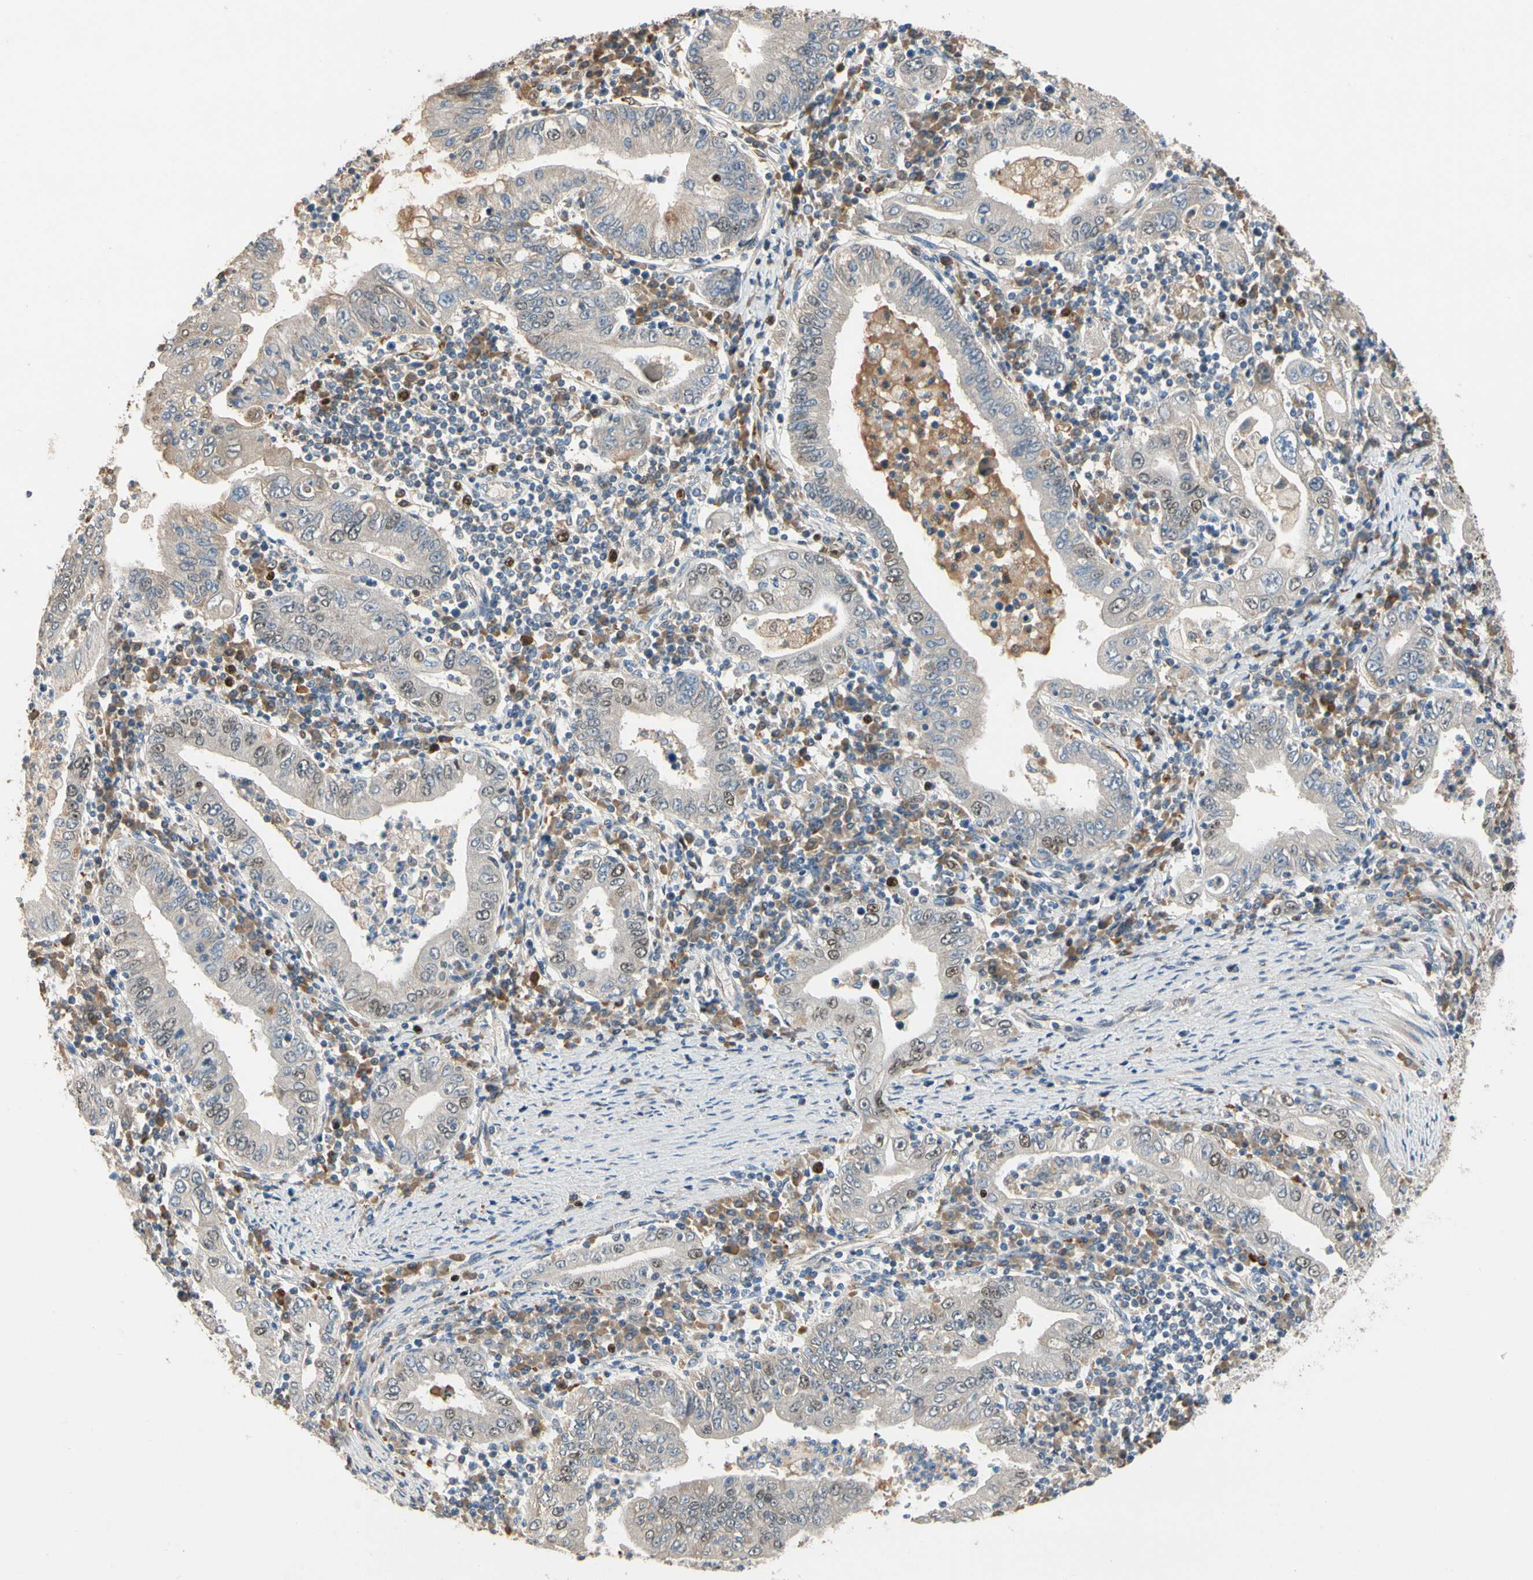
{"staining": {"intensity": "moderate", "quantity": "<25%", "location": "cytoplasmic/membranous"}, "tissue": "stomach cancer", "cell_type": "Tumor cells", "image_type": "cancer", "snomed": [{"axis": "morphology", "description": "Normal tissue, NOS"}, {"axis": "morphology", "description": "Adenocarcinoma, NOS"}, {"axis": "topography", "description": "Esophagus"}, {"axis": "topography", "description": "Stomach, upper"}, {"axis": "topography", "description": "Peripheral nerve tissue"}], "caption": "Immunohistochemical staining of human adenocarcinoma (stomach) reveals low levels of moderate cytoplasmic/membranous protein staining in approximately <25% of tumor cells.", "gene": "ZKSCAN4", "patient": {"sex": "male", "age": 62}}